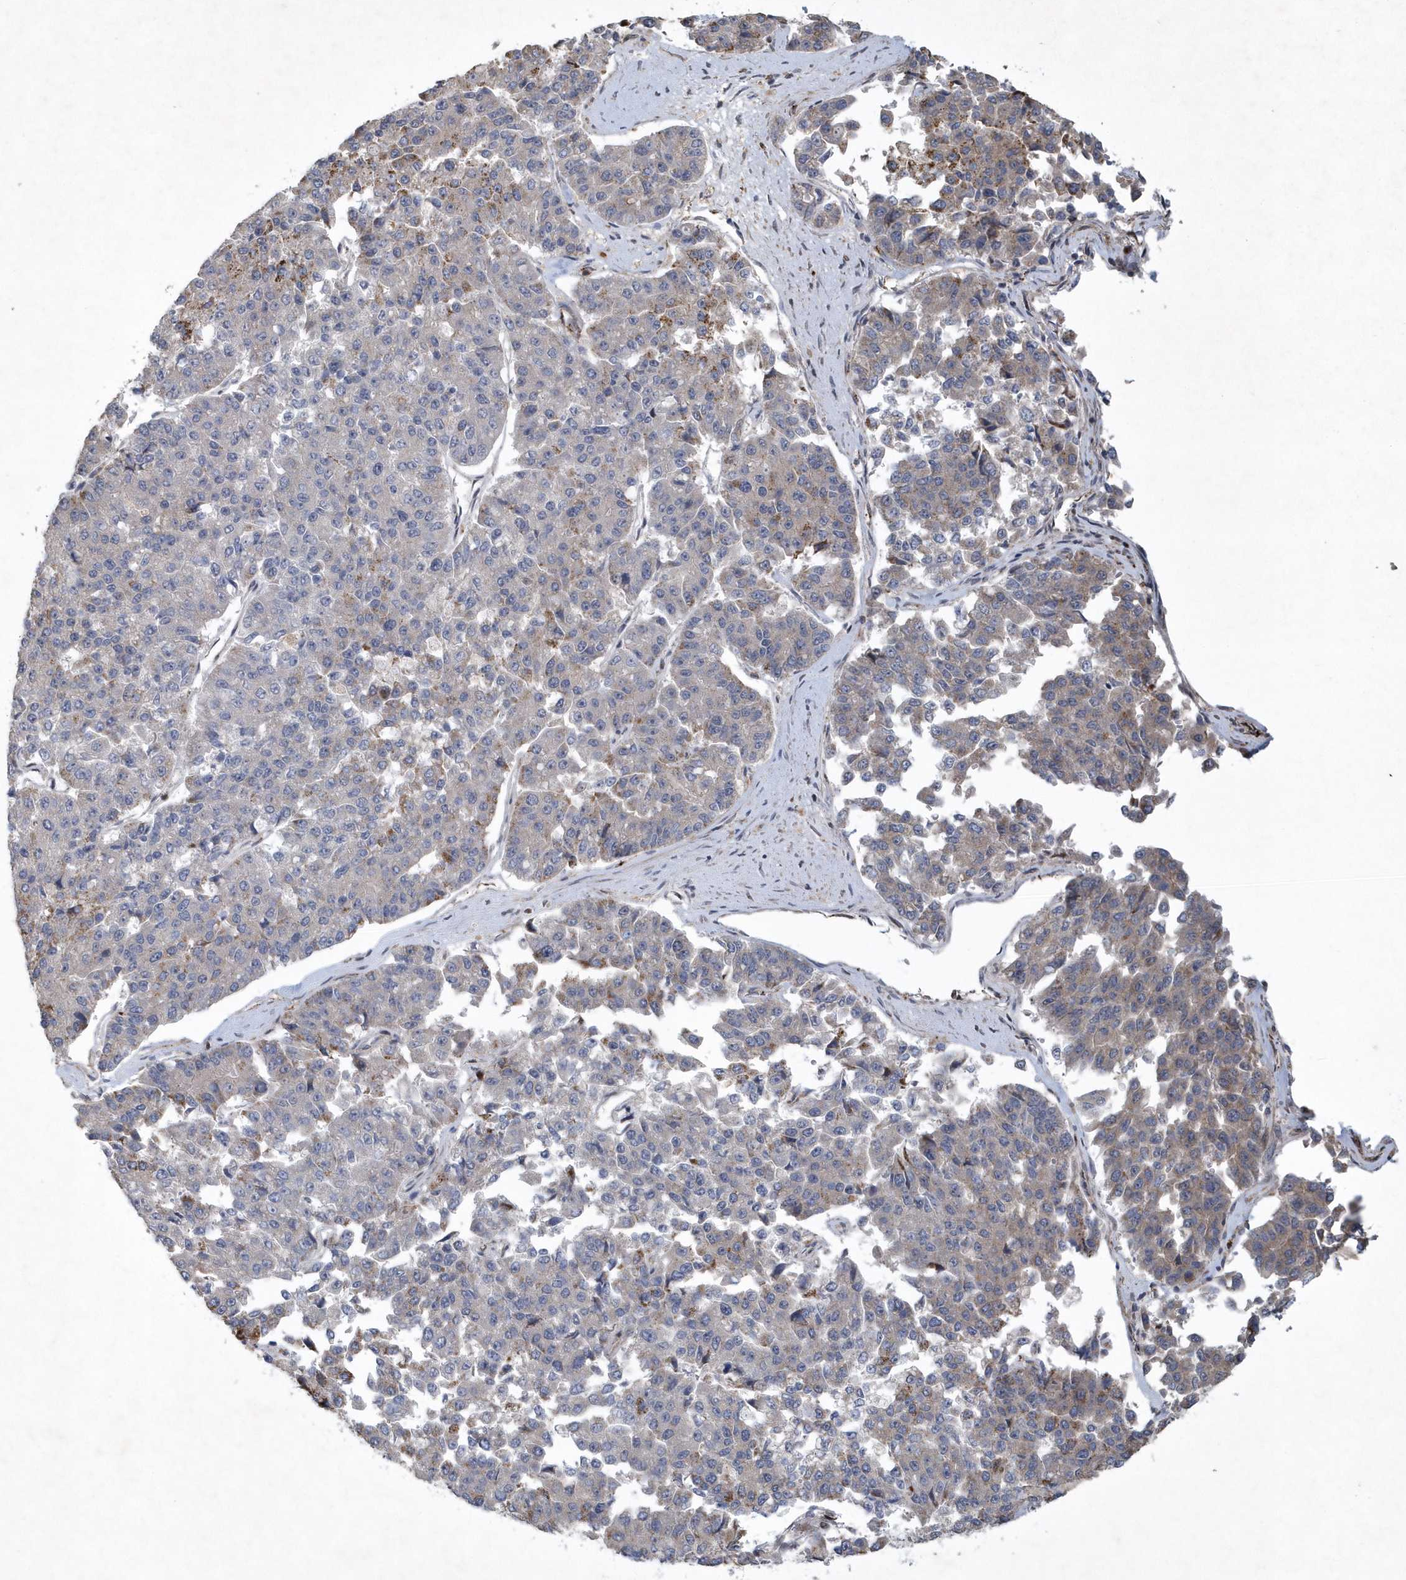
{"staining": {"intensity": "weak", "quantity": "<25%", "location": "cytoplasmic/membranous"}, "tissue": "pancreatic cancer", "cell_type": "Tumor cells", "image_type": "cancer", "snomed": [{"axis": "morphology", "description": "Adenocarcinoma, NOS"}, {"axis": "topography", "description": "Pancreas"}], "caption": "DAB immunohistochemical staining of human pancreatic cancer (adenocarcinoma) shows no significant staining in tumor cells.", "gene": "N4BP2", "patient": {"sex": "male", "age": 50}}